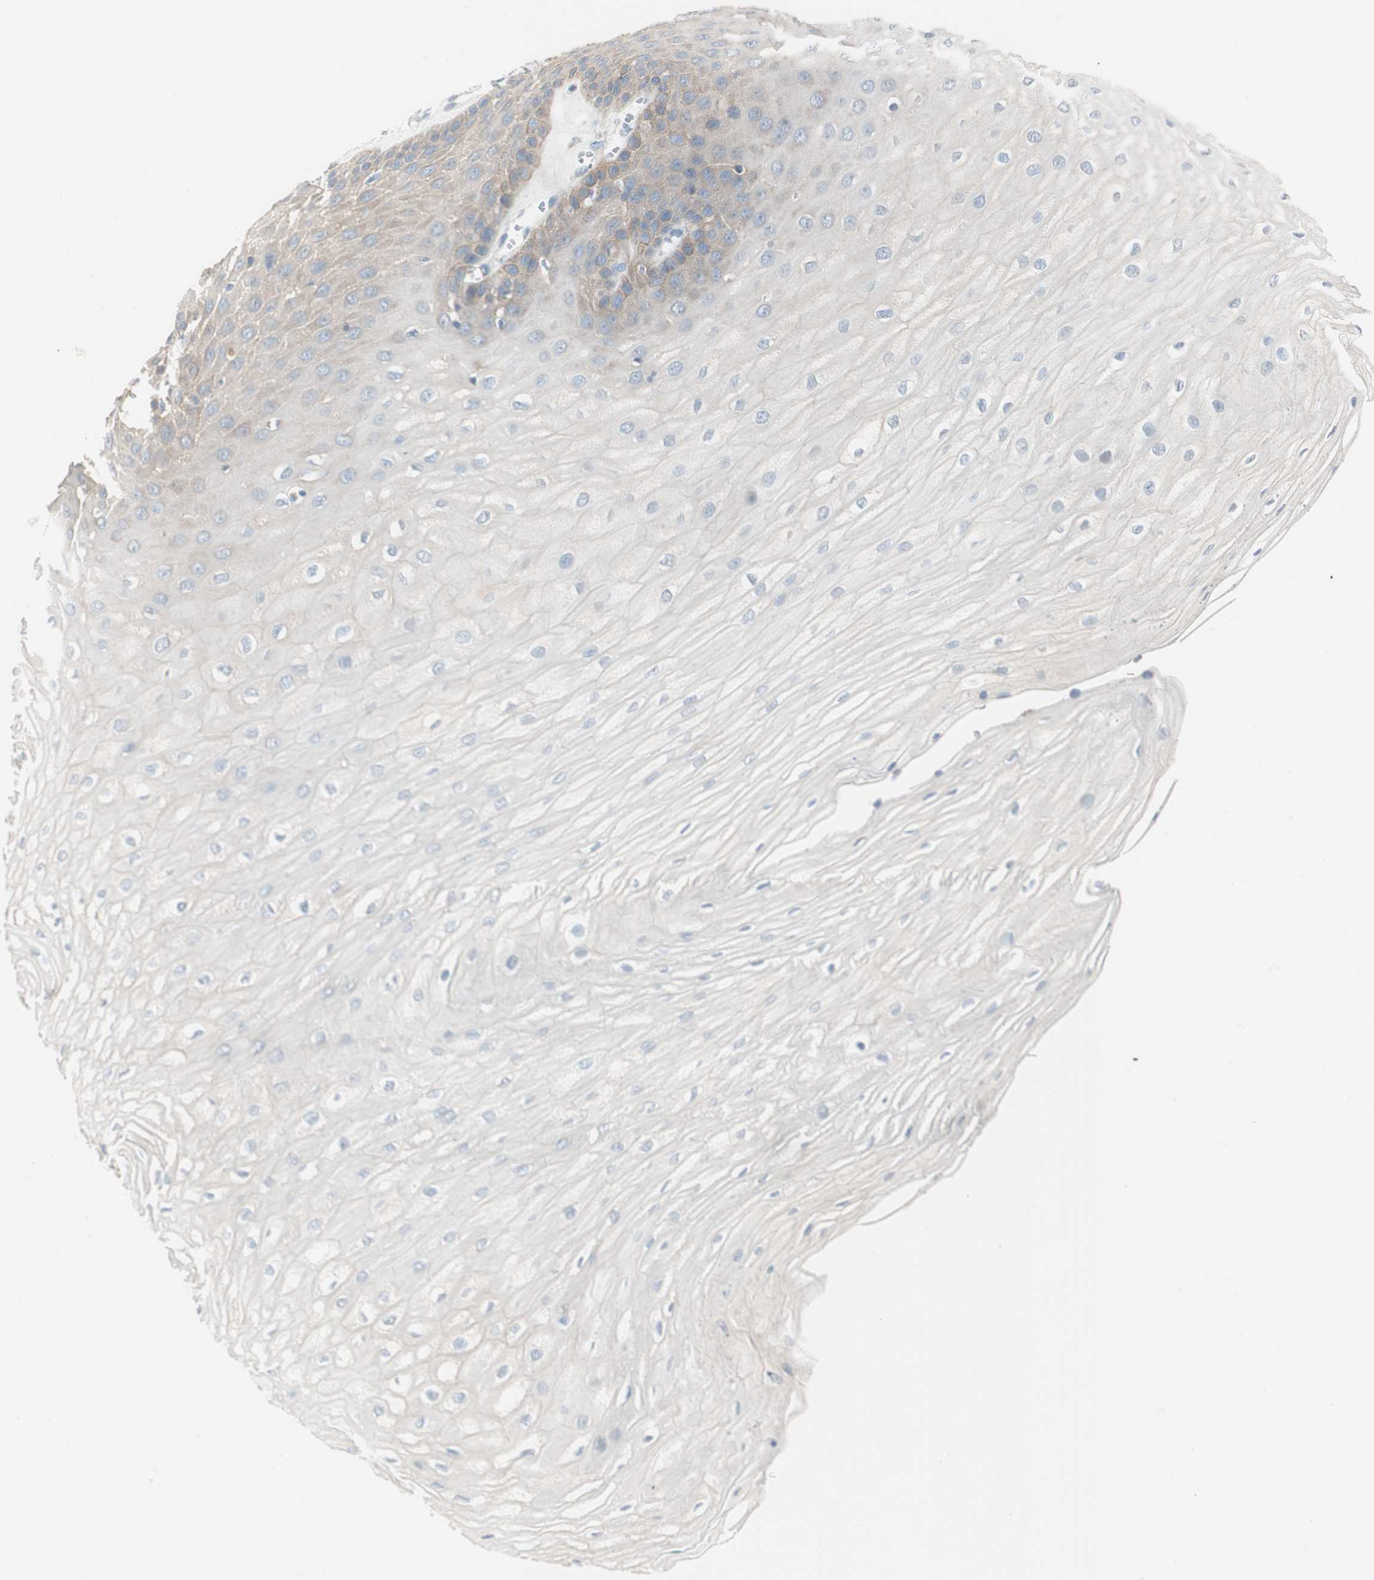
{"staining": {"intensity": "weak", "quantity": "<25%", "location": "cytoplasmic/membranous"}, "tissue": "esophagus", "cell_type": "Squamous epithelial cells", "image_type": "normal", "snomed": [{"axis": "morphology", "description": "Normal tissue, NOS"}, {"axis": "morphology", "description": "Squamous cell carcinoma, NOS"}, {"axis": "topography", "description": "Esophagus"}], "caption": "This micrograph is of unremarkable esophagus stained with immunohistochemistry to label a protein in brown with the nuclei are counter-stained blue. There is no expression in squamous epithelial cells.", "gene": "SPINK4", "patient": {"sex": "male", "age": 65}}